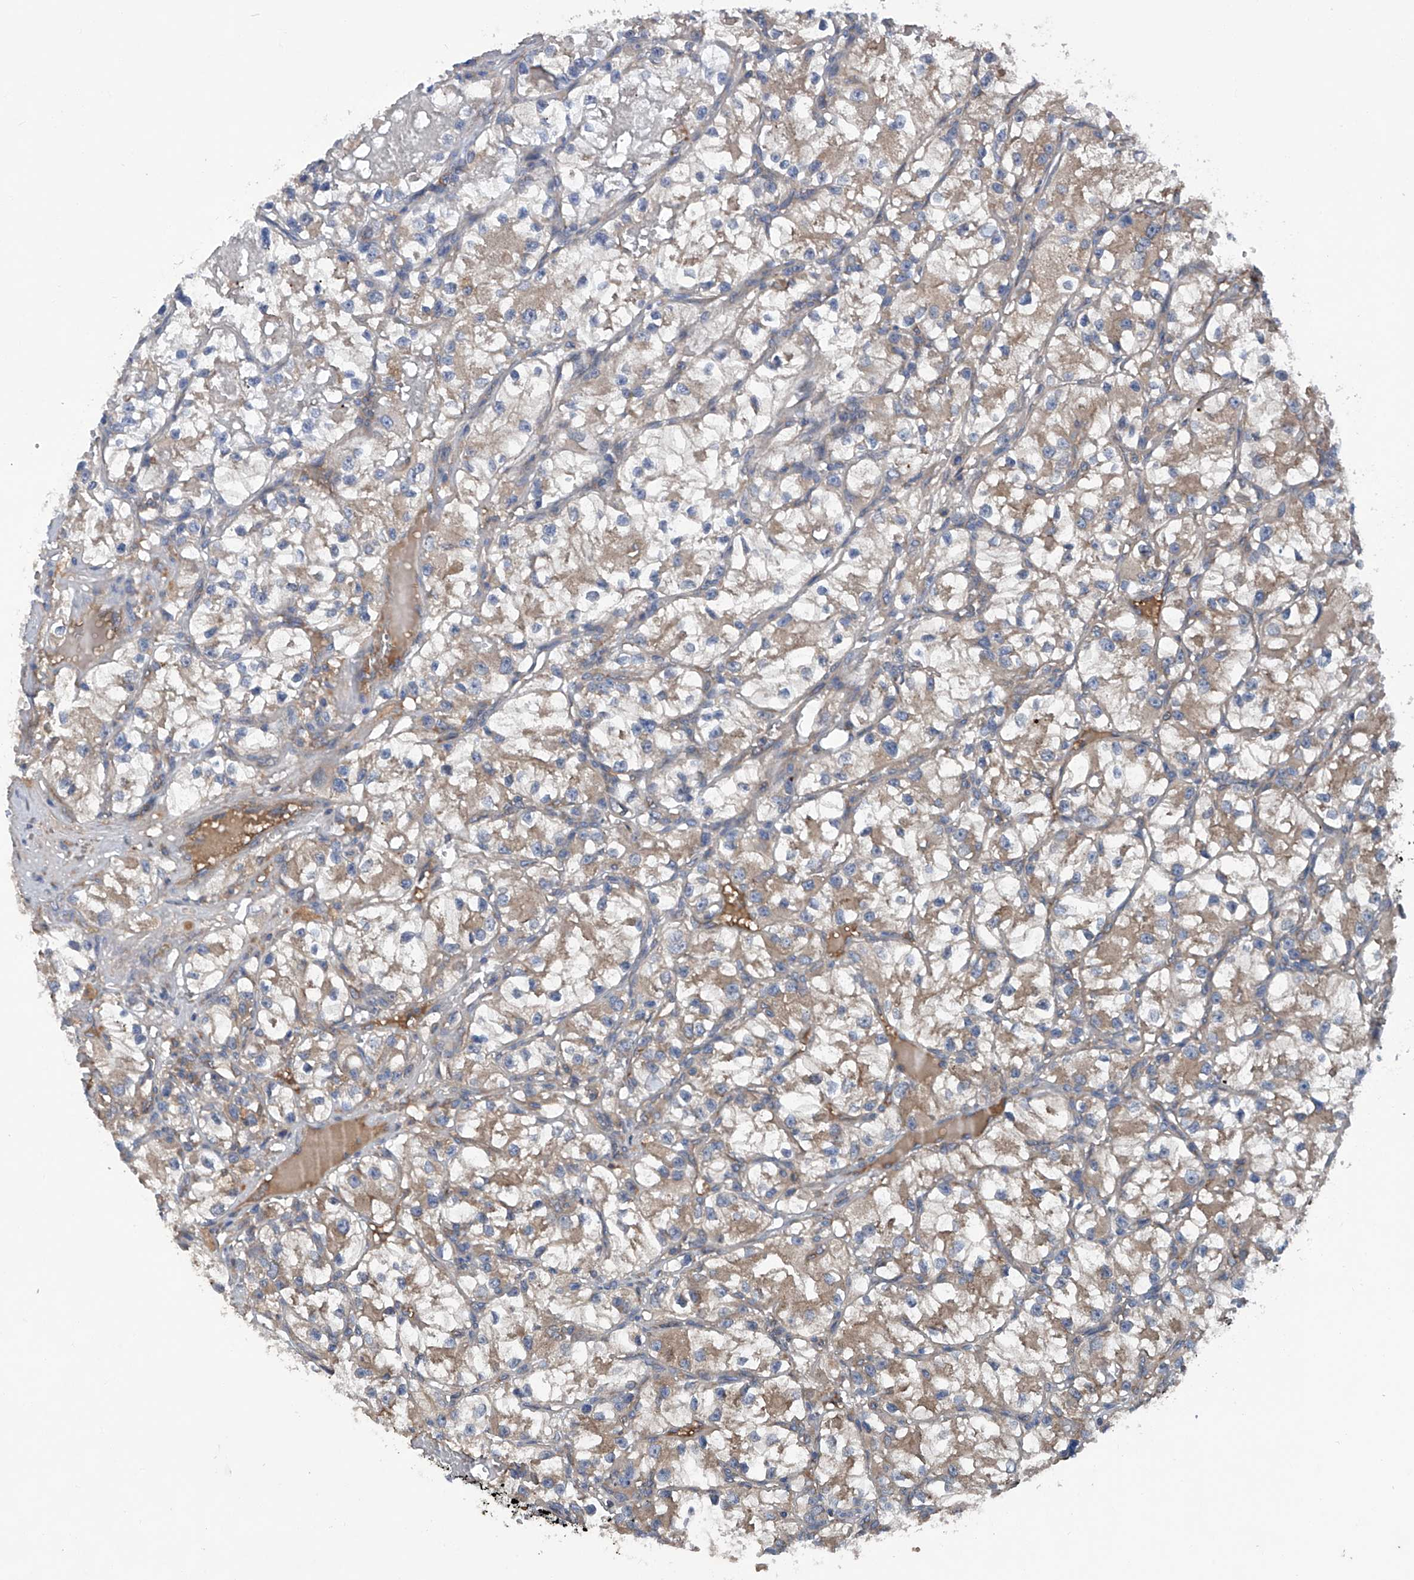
{"staining": {"intensity": "moderate", "quantity": "<25%", "location": "cytoplasmic/membranous"}, "tissue": "renal cancer", "cell_type": "Tumor cells", "image_type": "cancer", "snomed": [{"axis": "morphology", "description": "Adenocarcinoma, NOS"}, {"axis": "topography", "description": "Kidney"}], "caption": "Renal adenocarcinoma tissue shows moderate cytoplasmic/membranous positivity in approximately <25% of tumor cells (brown staining indicates protein expression, while blue staining denotes nuclei).", "gene": "ASCC3", "patient": {"sex": "female", "age": 57}}